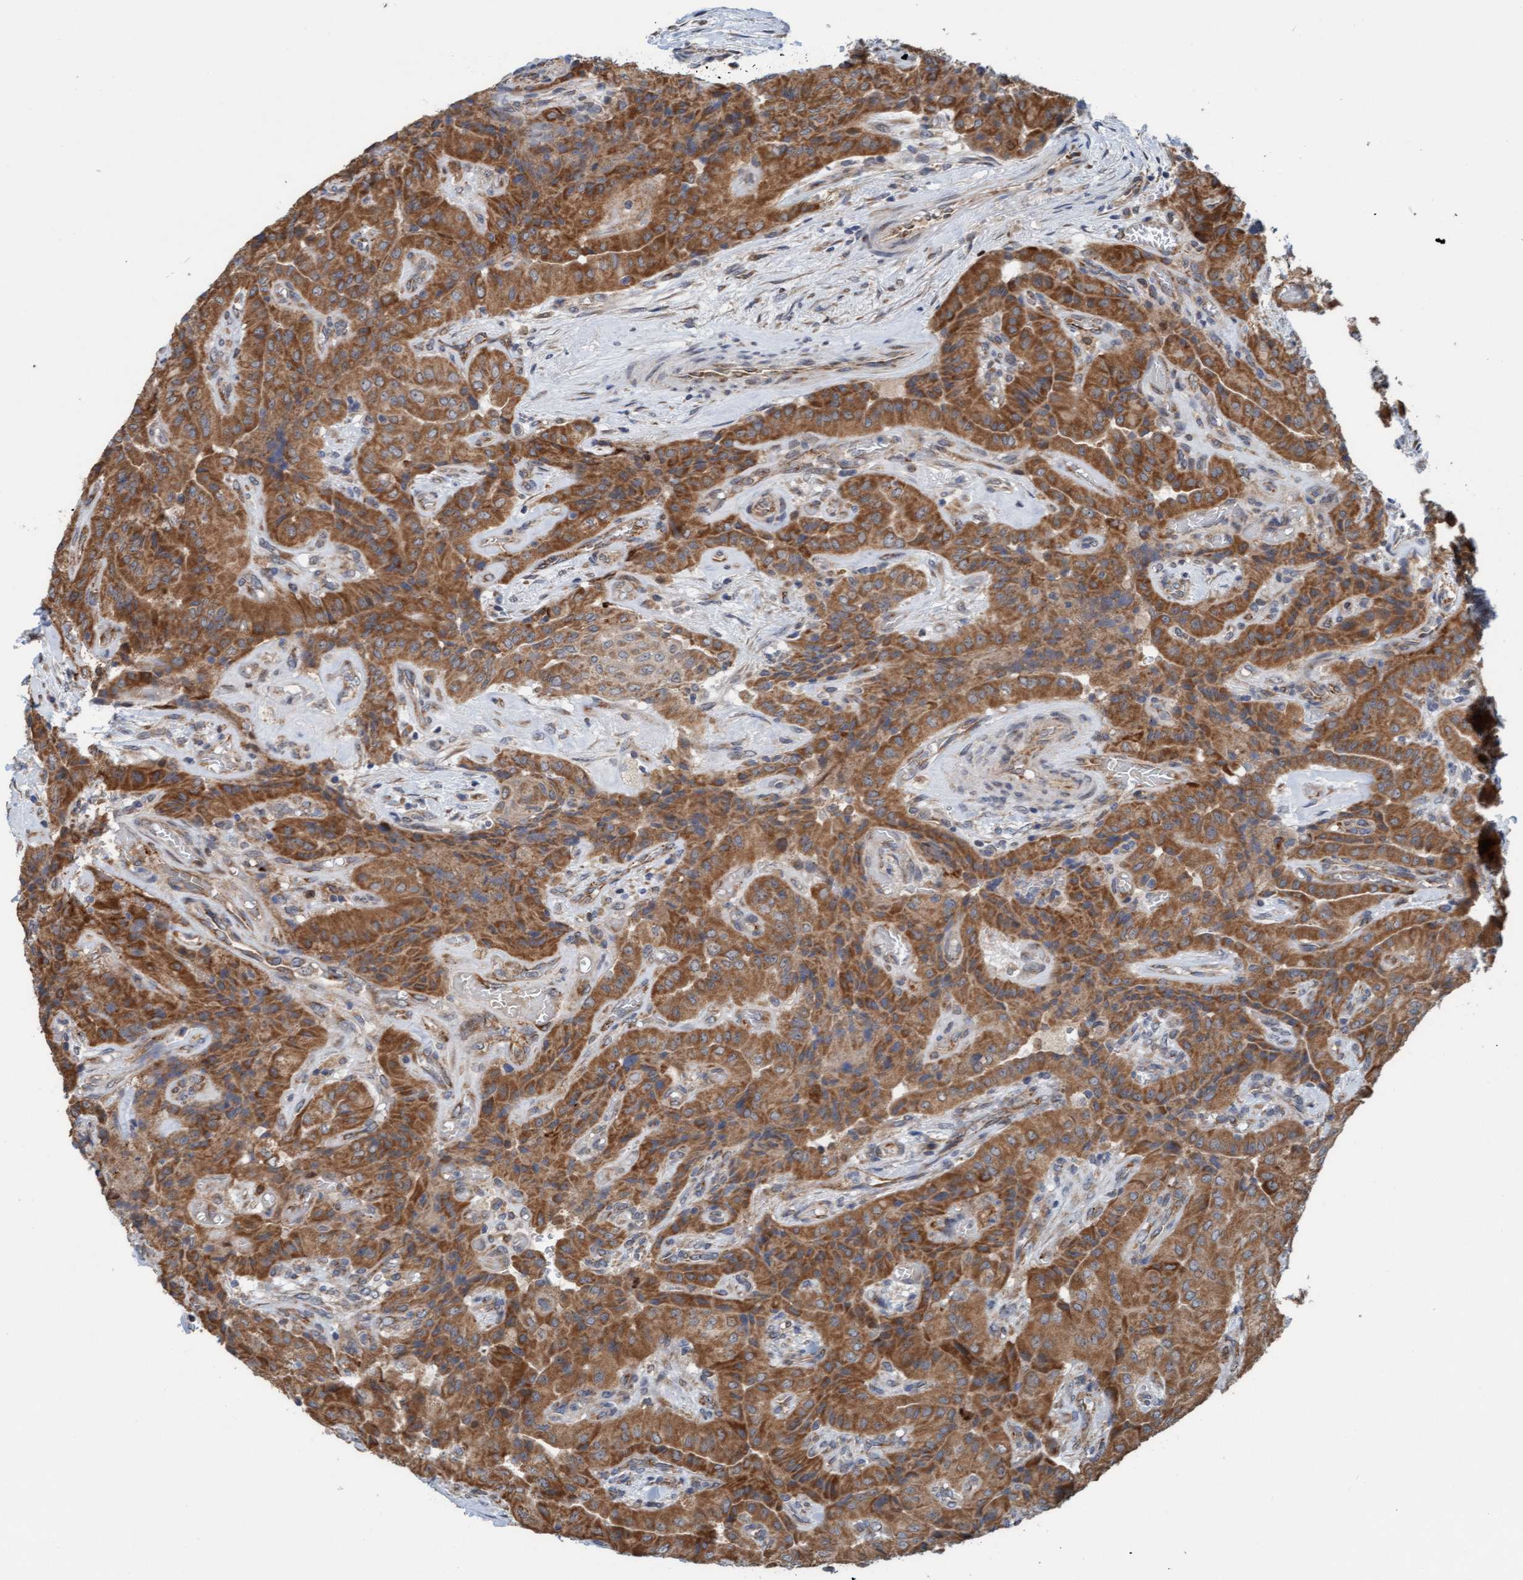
{"staining": {"intensity": "moderate", "quantity": ">75%", "location": "cytoplasmic/membranous"}, "tissue": "thyroid cancer", "cell_type": "Tumor cells", "image_type": "cancer", "snomed": [{"axis": "morphology", "description": "Papillary adenocarcinoma, NOS"}, {"axis": "topography", "description": "Thyroid gland"}], "caption": "DAB immunohistochemical staining of thyroid cancer demonstrates moderate cytoplasmic/membranous protein staining in approximately >75% of tumor cells. Ihc stains the protein of interest in brown and the nuclei are stained blue.", "gene": "ZNF566", "patient": {"sex": "female", "age": 59}}